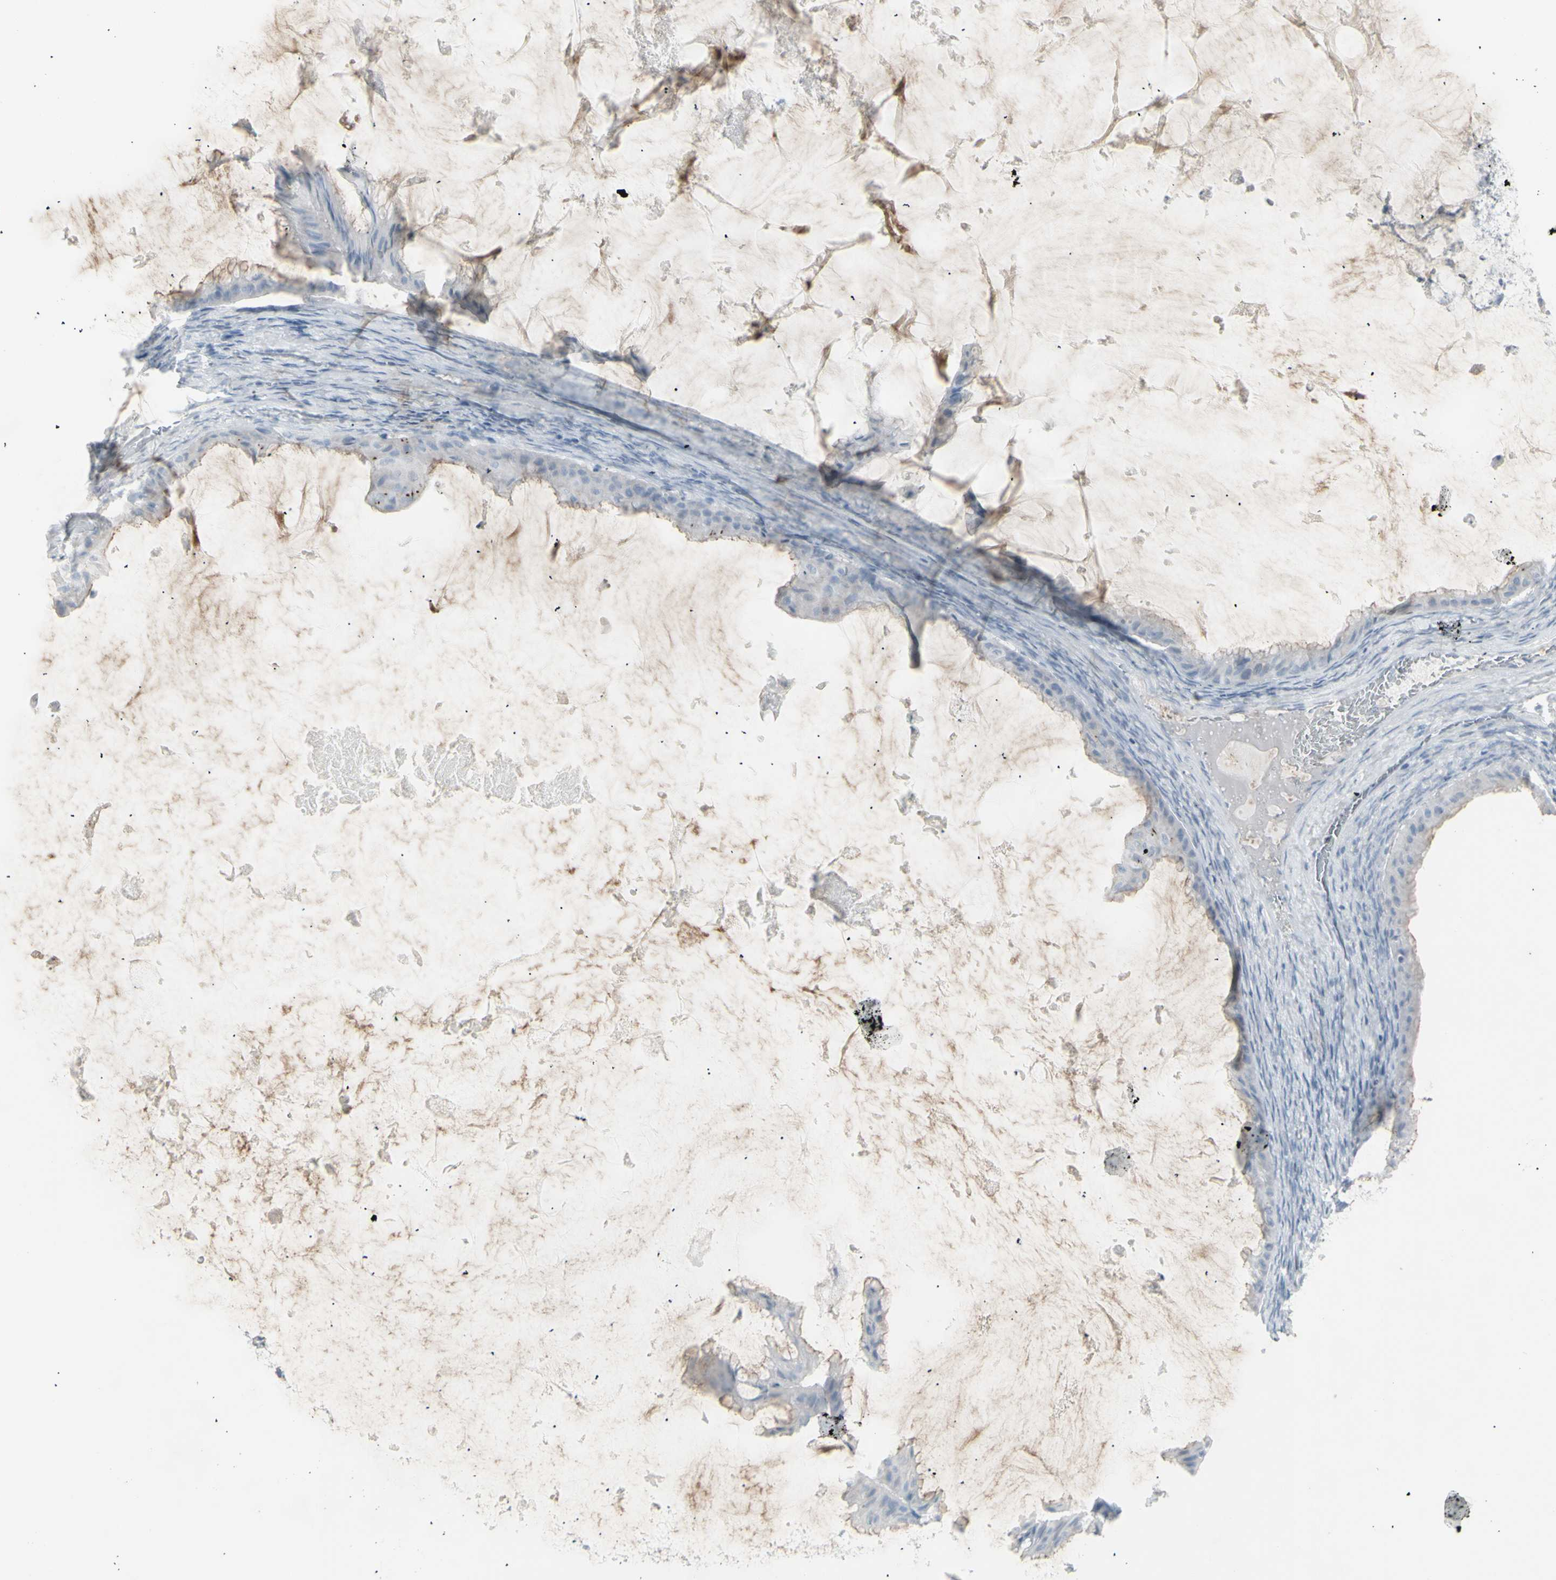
{"staining": {"intensity": "negative", "quantity": "none", "location": "none"}, "tissue": "ovarian cancer", "cell_type": "Tumor cells", "image_type": "cancer", "snomed": [{"axis": "morphology", "description": "Cystadenocarcinoma, mucinous, NOS"}, {"axis": "topography", "description": "Ovary"}], "caption": "This is an immunohistochemistry (IHC) photomicrograph of mucinous cystadenocarcinoma (ovarian). There is no expression in tumor cells.", "gene": "YBX2", "patient": {"sex": "female", "age": 61}}